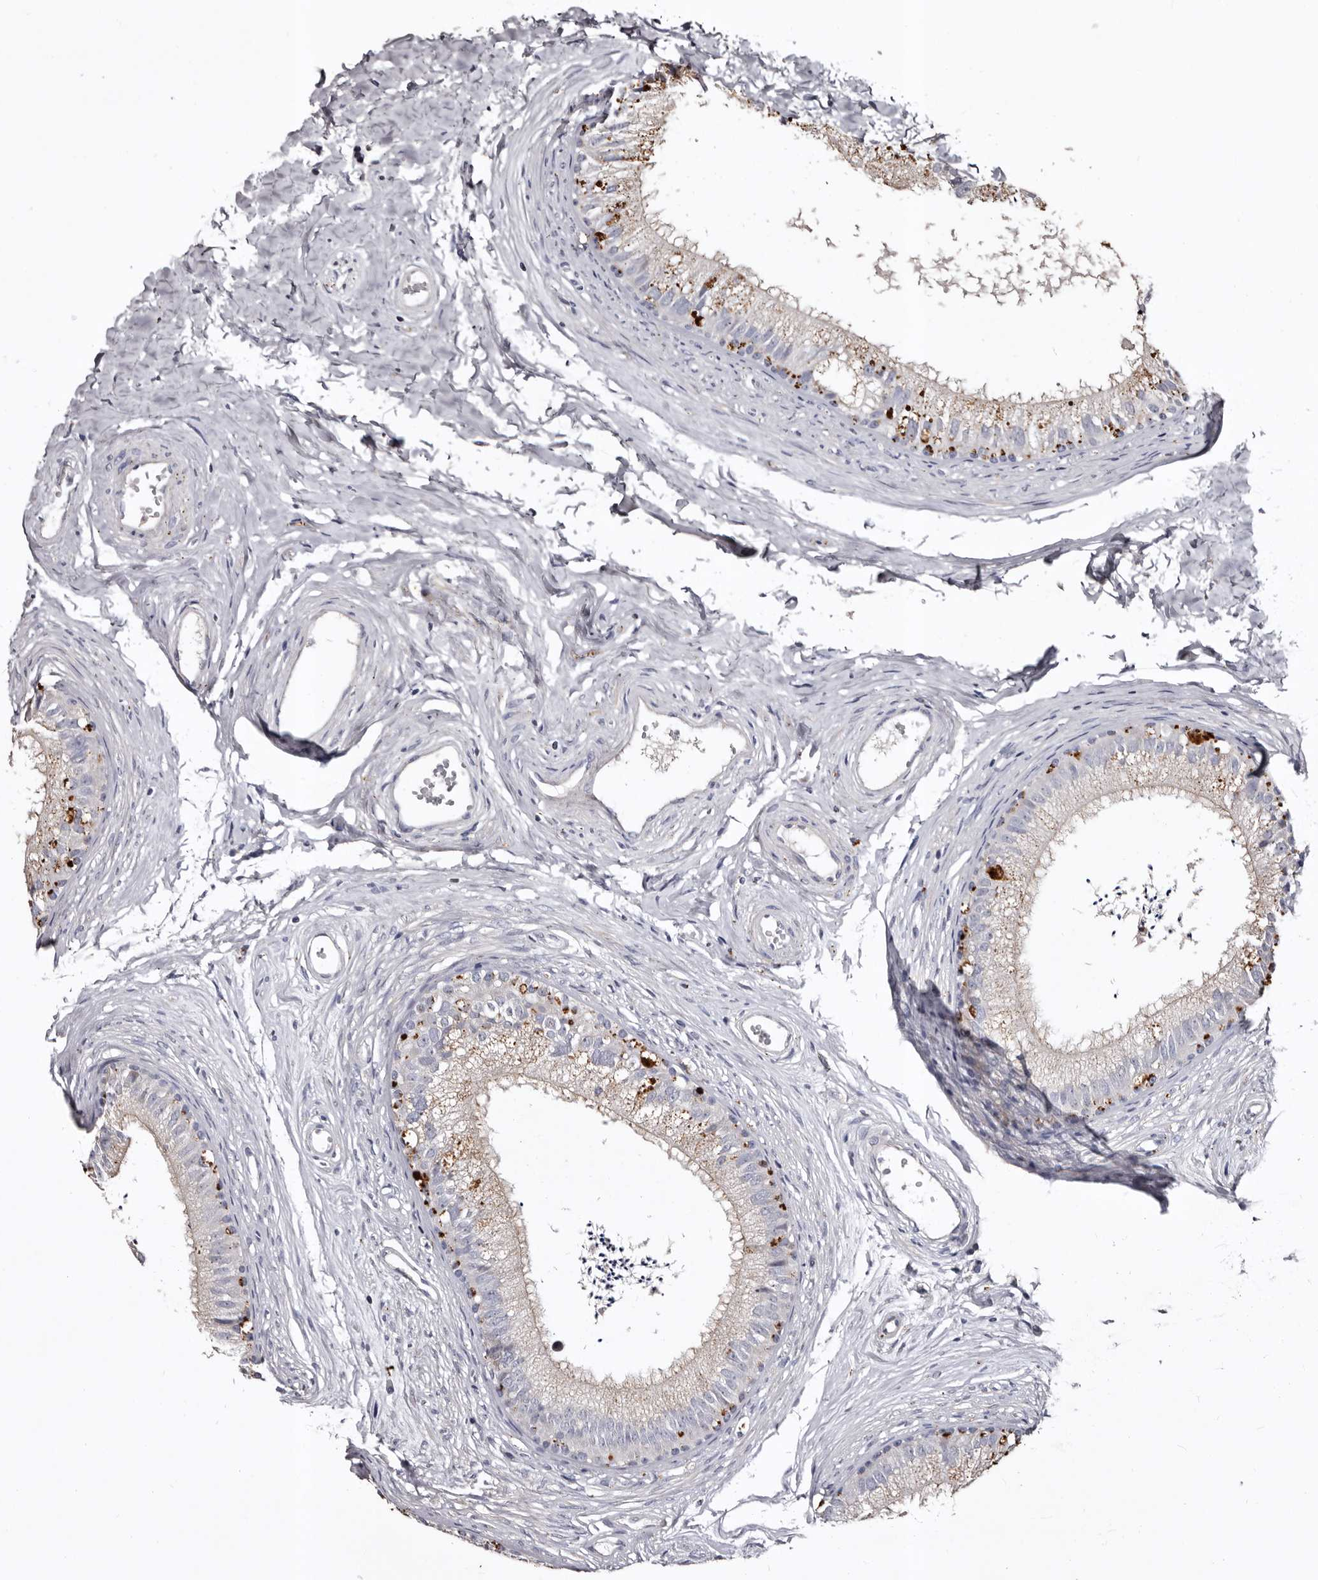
{"staining": {"intensity": "strong", "quantity": "25%-75%", "location": "cytoplasmic/membranous"}, "tissue": "epididymis", "cell_type": "Glandular cells", "image_type": "normal", "snomed": [{"axis": "morphology", "description": "Normal tissue, NOS"}, {"axis": "topography", "description": "Epididymis"}], "caption": "A brown stain labels strong cytoplasmic/membranous expression of a protein in glandular cells of benign epididymis.", "gene": "SLC10A4", "patient": {"sex": "male", "age": 56}}